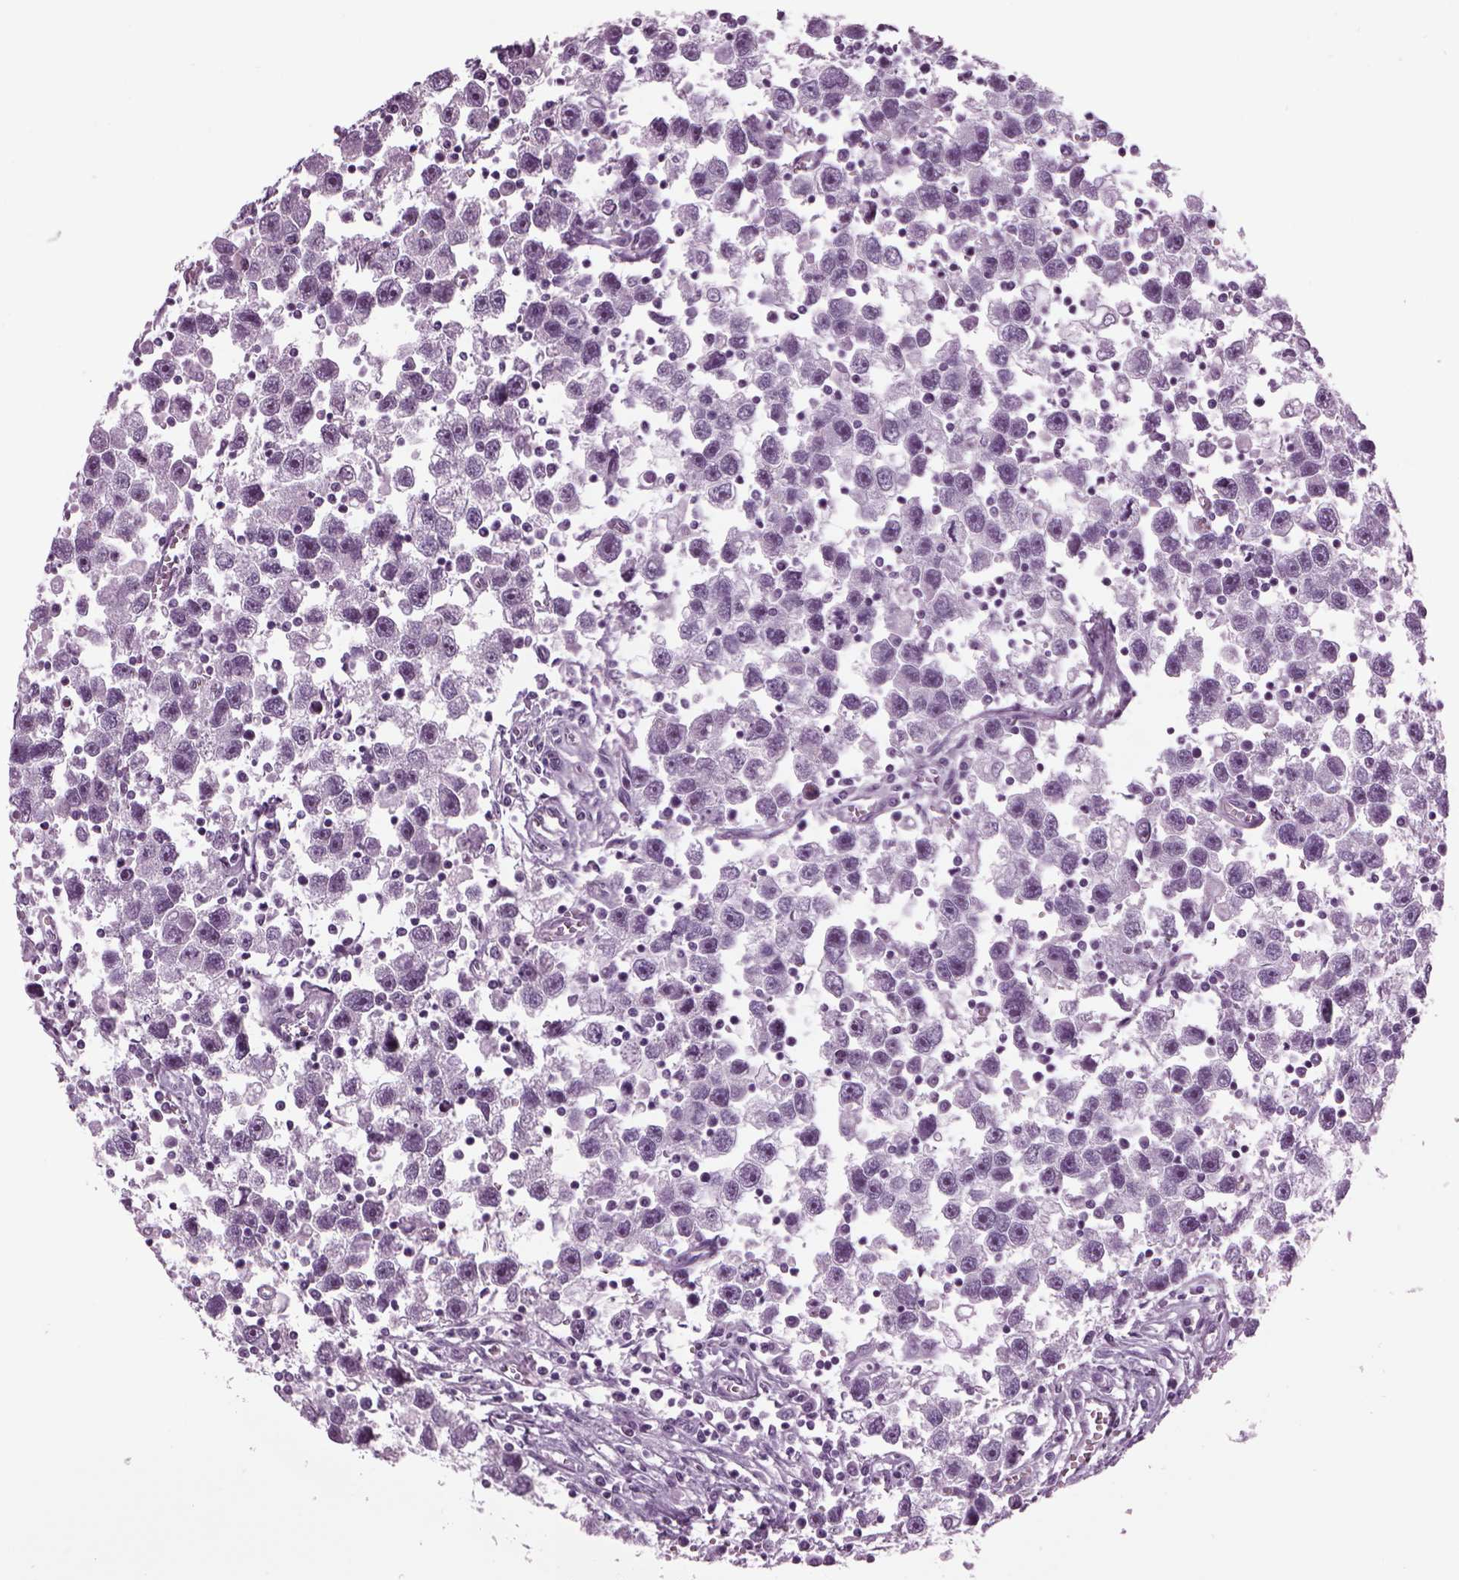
{"staining": {"intensity": "negative", "quantity": "none", "location": "none"}, "tissue": "testis cancer", "cell_type": "Tumor cells", "image_type": "cancer", "snomed": [{"axis": "morphology", "description": "Seminoma, NOS"}, {"axis": "topography", "description": "Testis"}], "caption": "High magnification brightfield microscopy of seminoma (testis) stained with DAB (brown) and counterstained with hematoxylin (blue): tumor cells show no significant positivity. (DAB IHC with hematoxylin counter stain).", "gene": "FAM24A", "patient": {"sex": "male", "age": 30}}